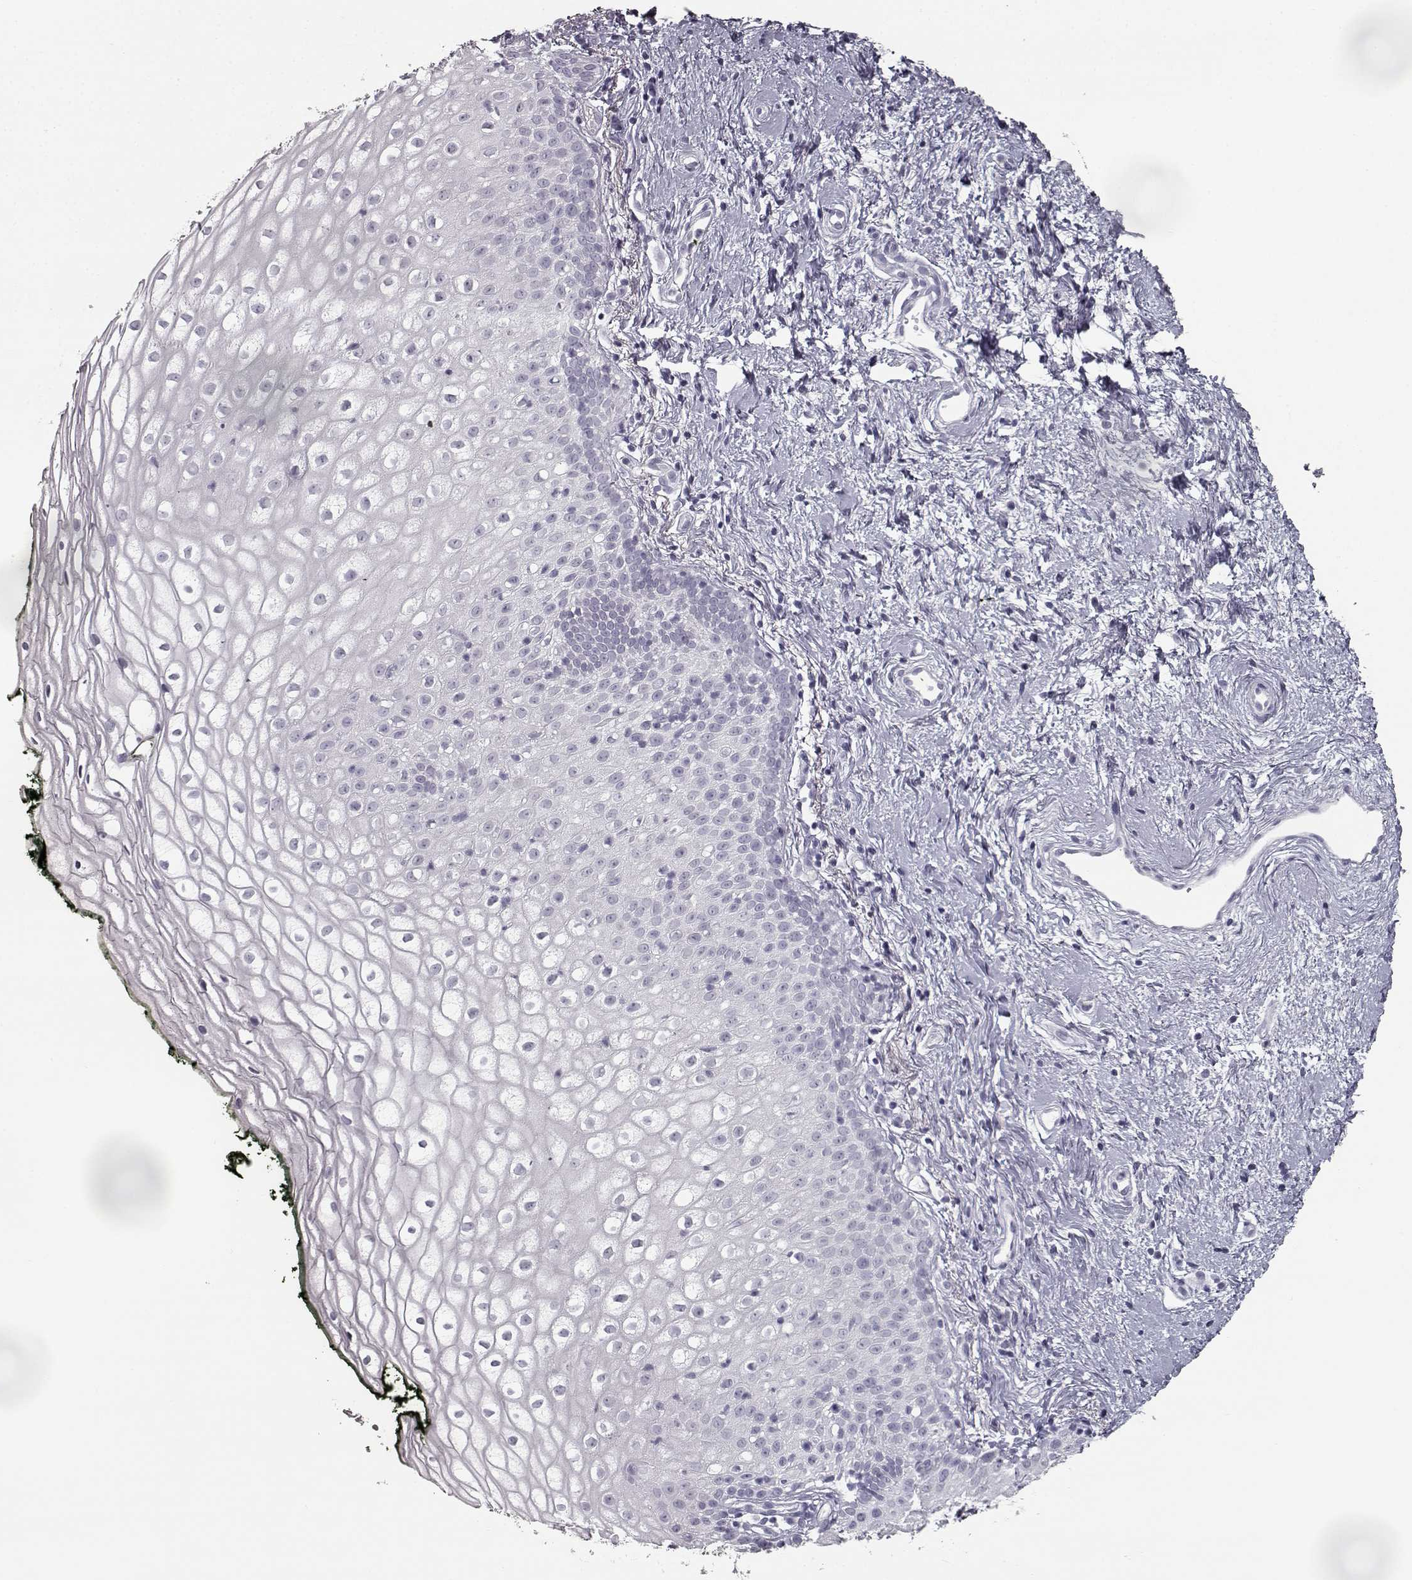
{"staining": {"intensity": "negative", "quantity": "none", "location": "none"}, "tissue": "vagina", "cell_type": "Squamous epithelial cells", "image_type": "normal", "snomed": [{"axis": "morphology", "description": "Normal tissue, NOS"}, {"axis": "topography", "description": "Vagina"}], "caption": "High power microscopy image of an IHC histopathology image of benign vagina, revealing no significant expression in squamous epithelial cells.", "gene": "SEMG2", "patient": {"sex": "female", "age": 47}}